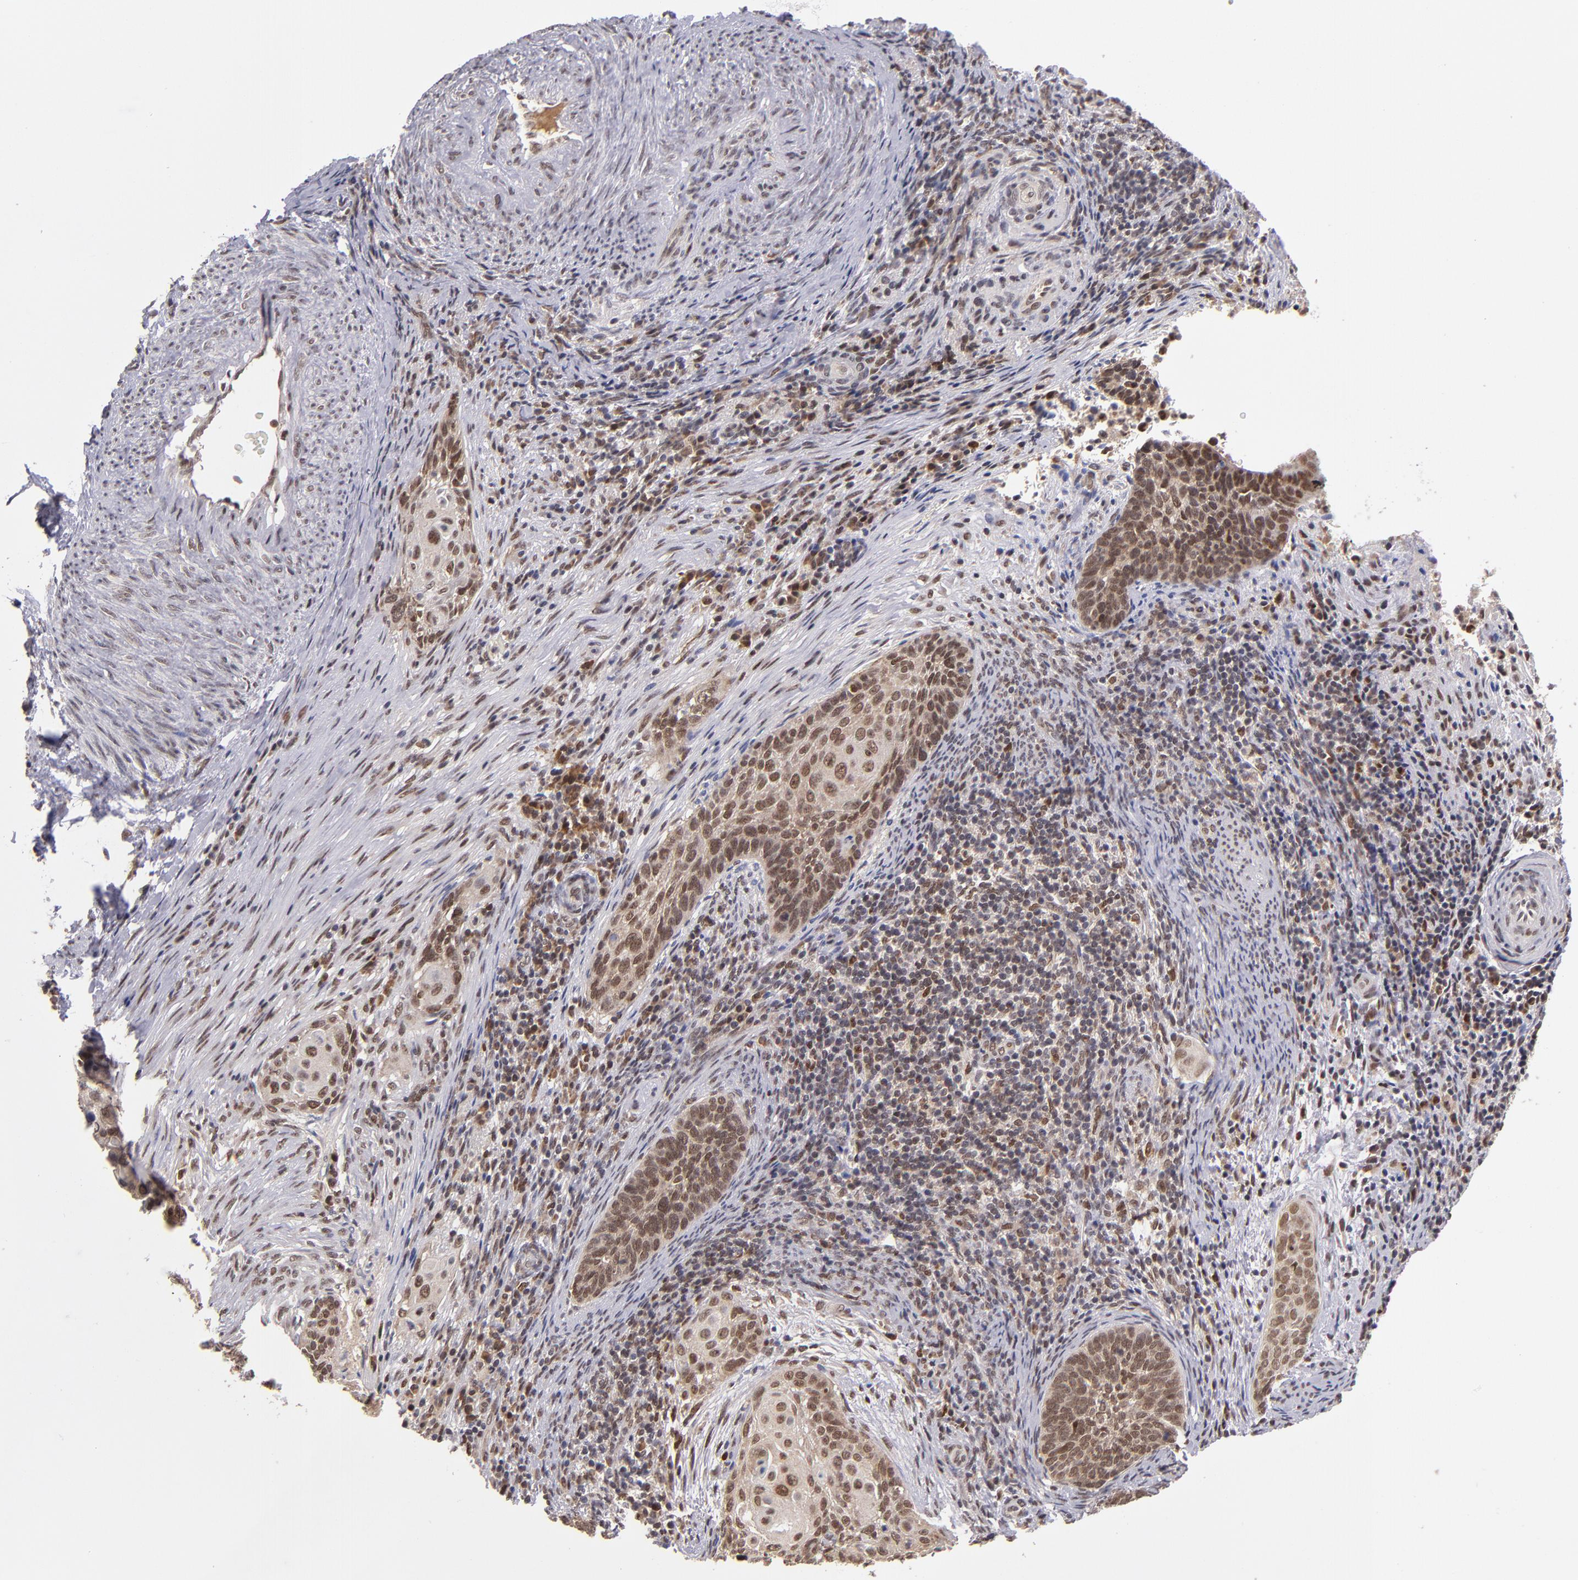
{"staining": {"intensity": "moderate", "quantity": ">75%", "location": "cytoplasmic/membranous,nuclear"}, "tissue": "cervical cancer", "cell_type": "Tumor cells", "image_type": "cancer", "snomed": [{"axis": "morphology", "description": "Squamous cell carcinoma, NOS"}, {"axis": "topography", "description": "Cervix"}], "caption": "Human cervical cancer (squamous cell carcinoma) stained with a brown dye exhibits moderate cytoplasmic/membranous and nuclear positive staining in approximately >75% of tumor cells.", "gene": "EP300", "patient": {"sex": "female", "age": 33}}